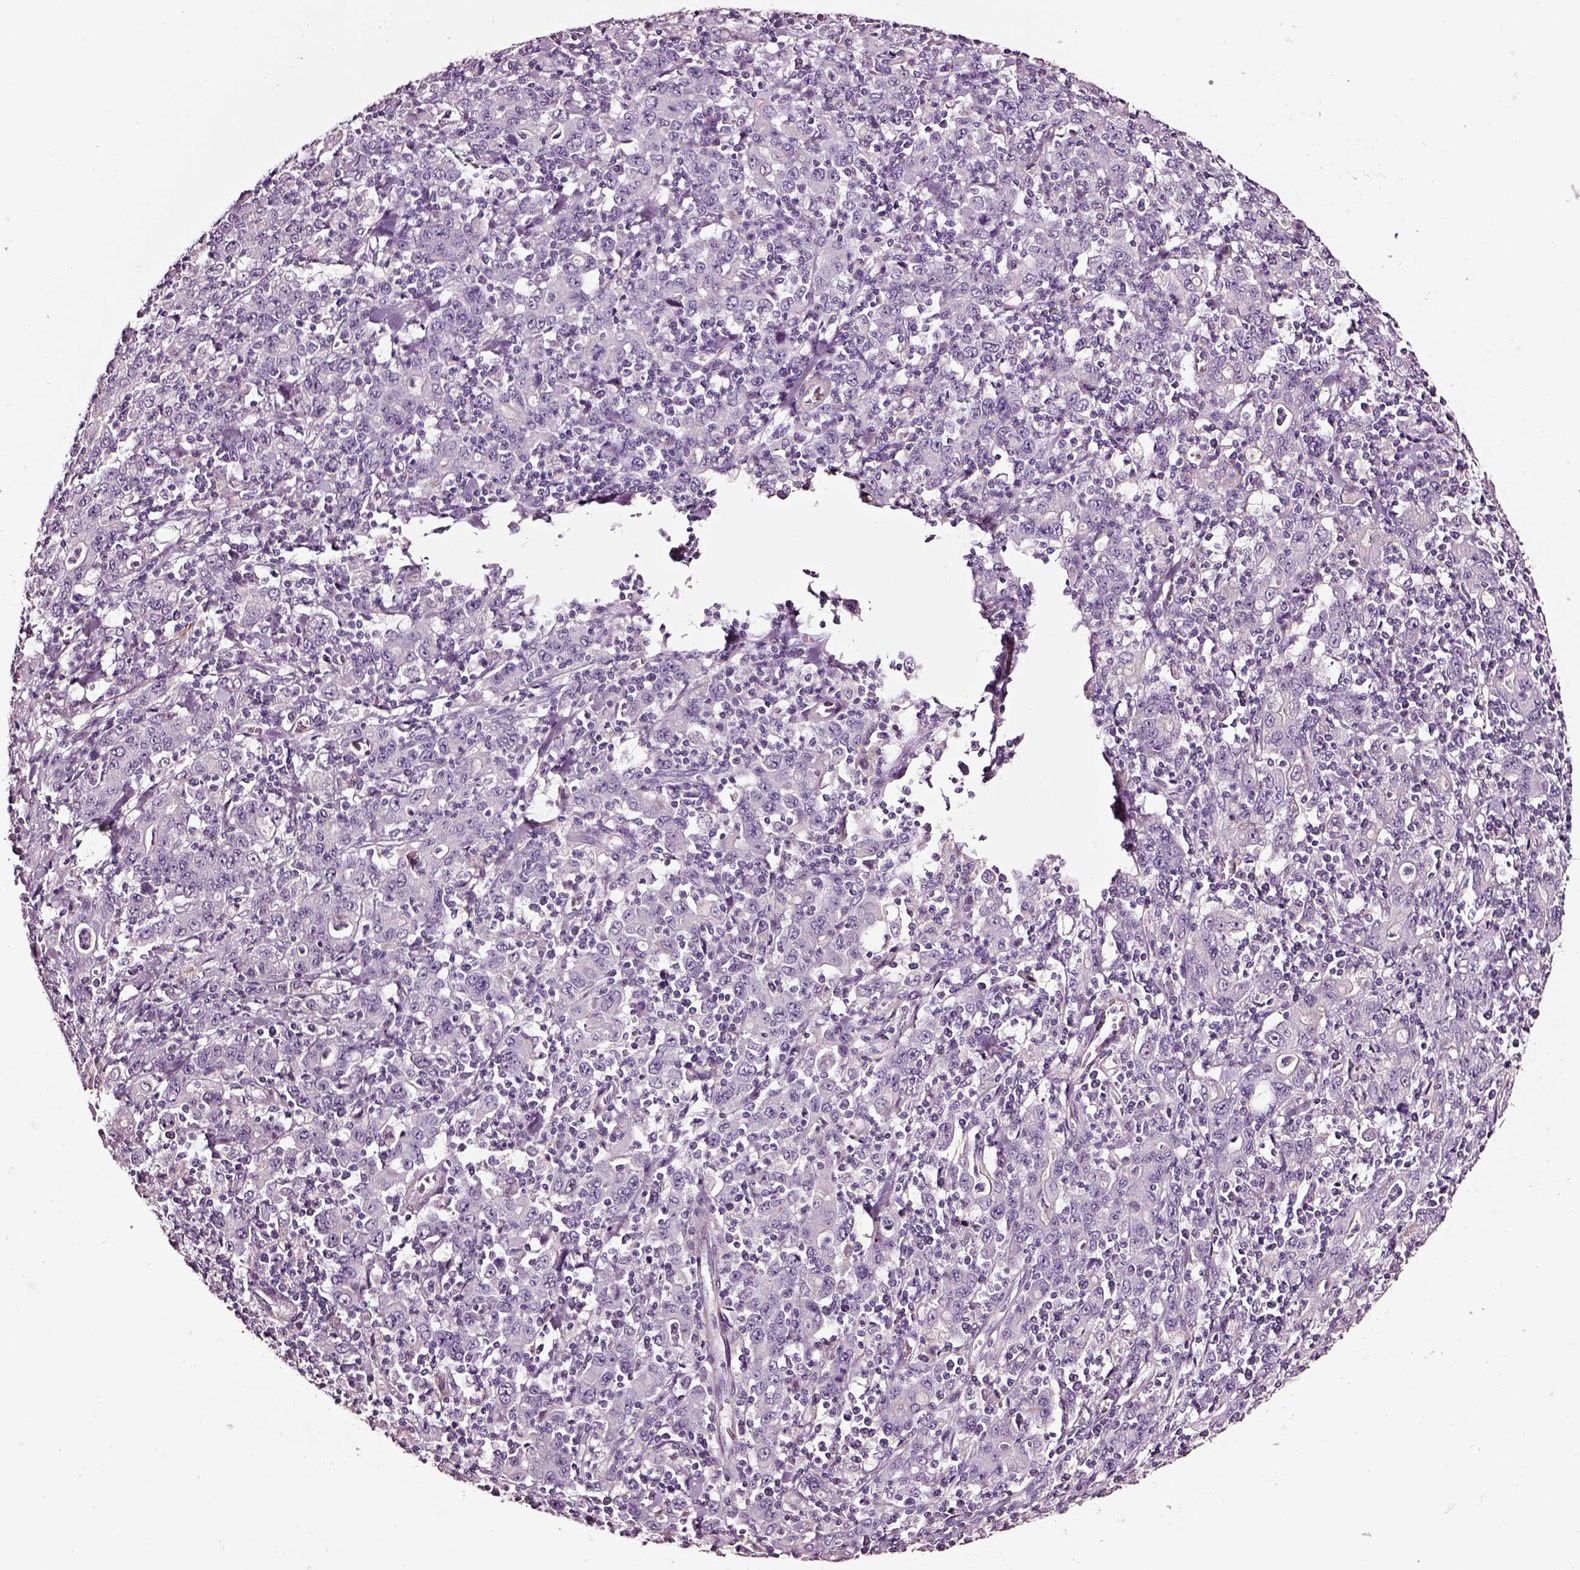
{"staining": {"intensity": "negative", "quantity": "none", "location": "none"}, "tissue": "stomach cancer", "cell_type": "Tumor cells", "image_type": "cancer", "snomed": [{"axis": "morphology", "description": "Adenocarcinoma, NOS"}, {"axis": "topography", "description": "Stomach, upper"}], "caption": "Immunohistochemistry of human stomach cancer (adenocarcinoma) exhibits no positivity in tumor cells. (Brightfield microscopy of DAB immunohistochemistry (IHC) at high magnification).", "gene": "SOX10", "patient": {"sex": "male", "age": 69}}